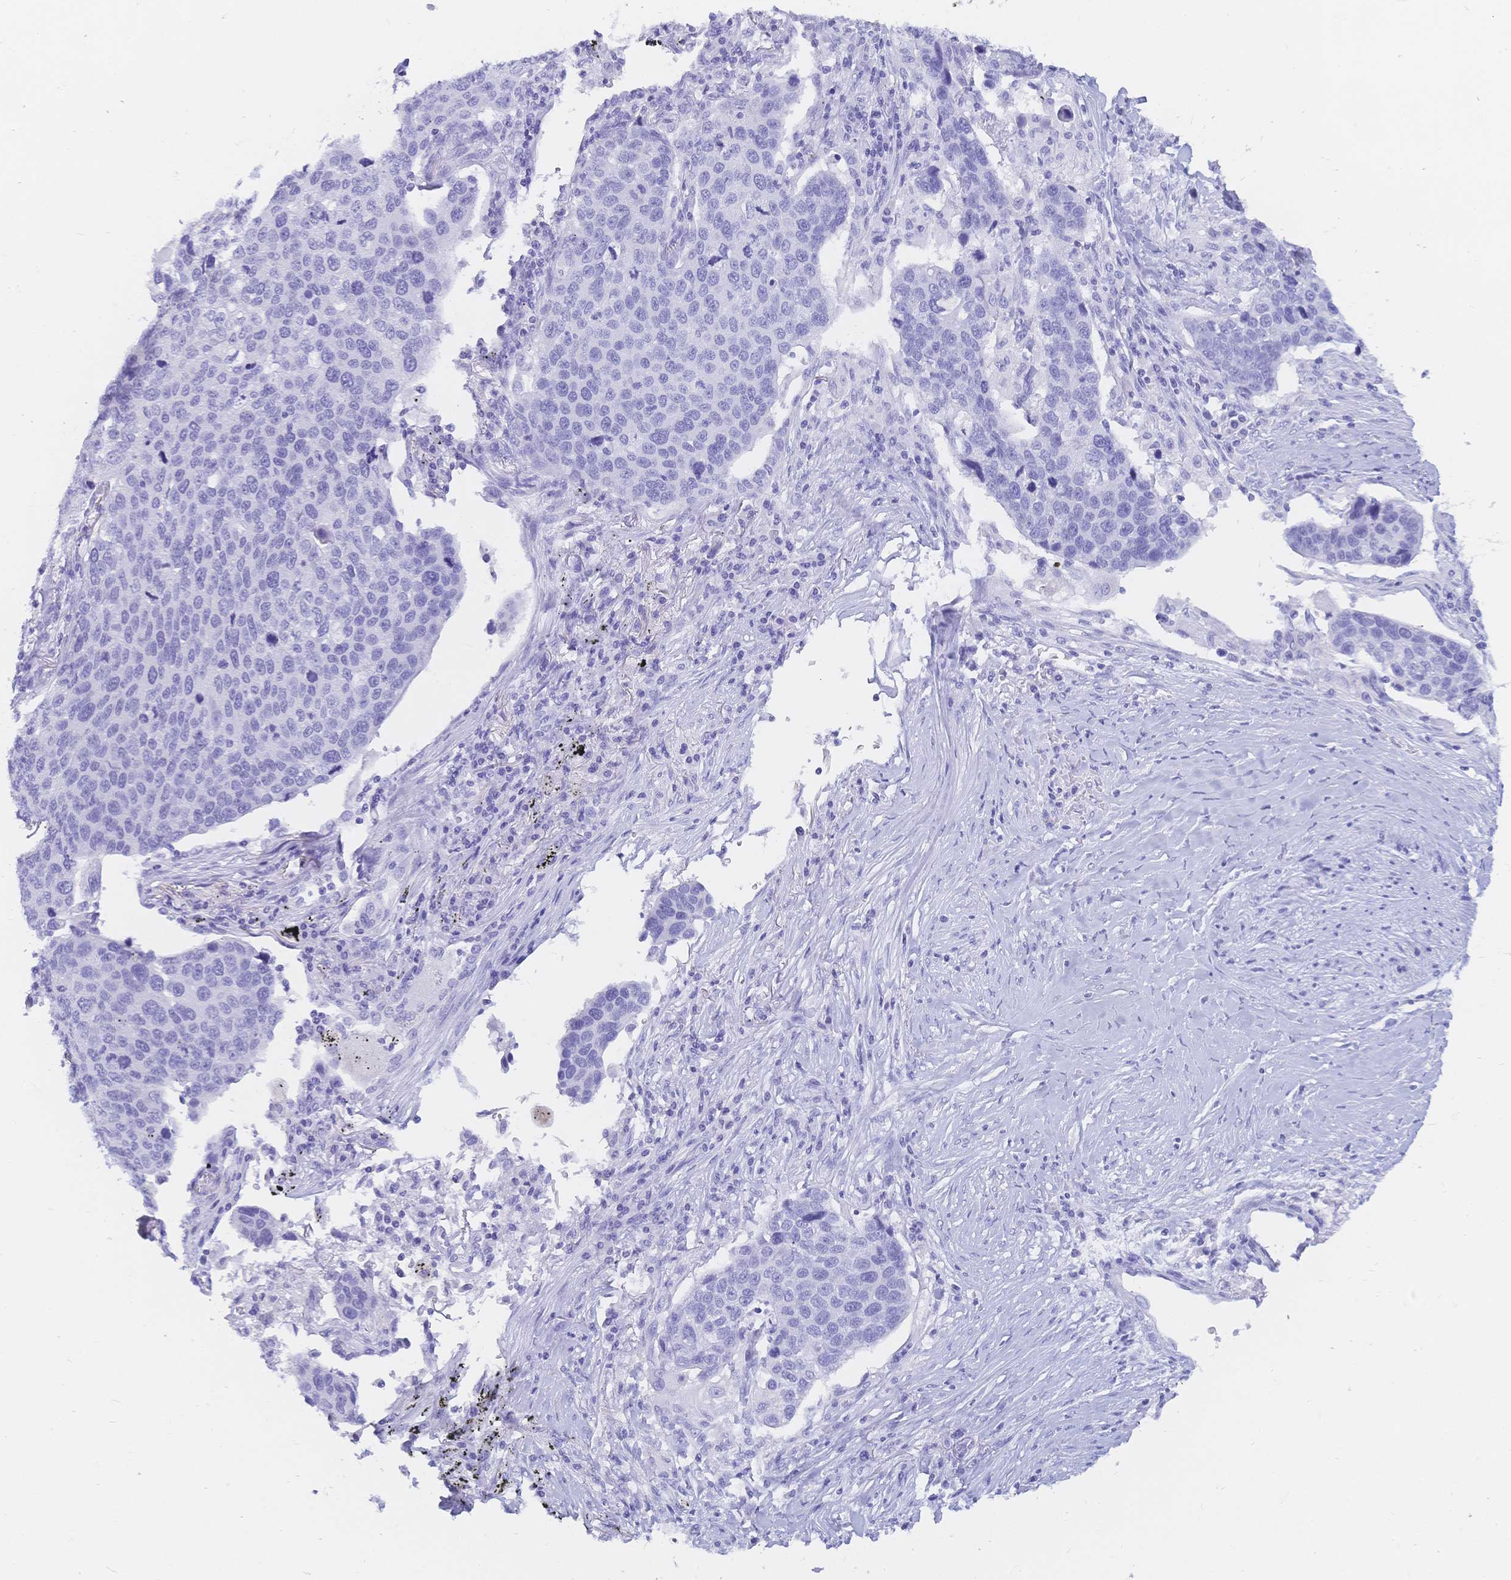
{"staining": {"intensity": "negative", "quantity": "none", "location": "none"}, "tissue": "lung cancer", "cell_type": "Tumor cells", "image_type": "cancer", "snomed": [{"axis": "morphology", "description": "Squamous cell carcinoma, NOS"}, {"axis": "topography", "description": "Lymph node"}, {"axis": "topography", "description": "Lung"}], "caption": "Immunohistochemistry of lung cancer (squamous cell carcinoma) demonstrates no staining in tumor cells.", "gene": "MEP1B", "patient": {"sex": "male", "age": 61}}